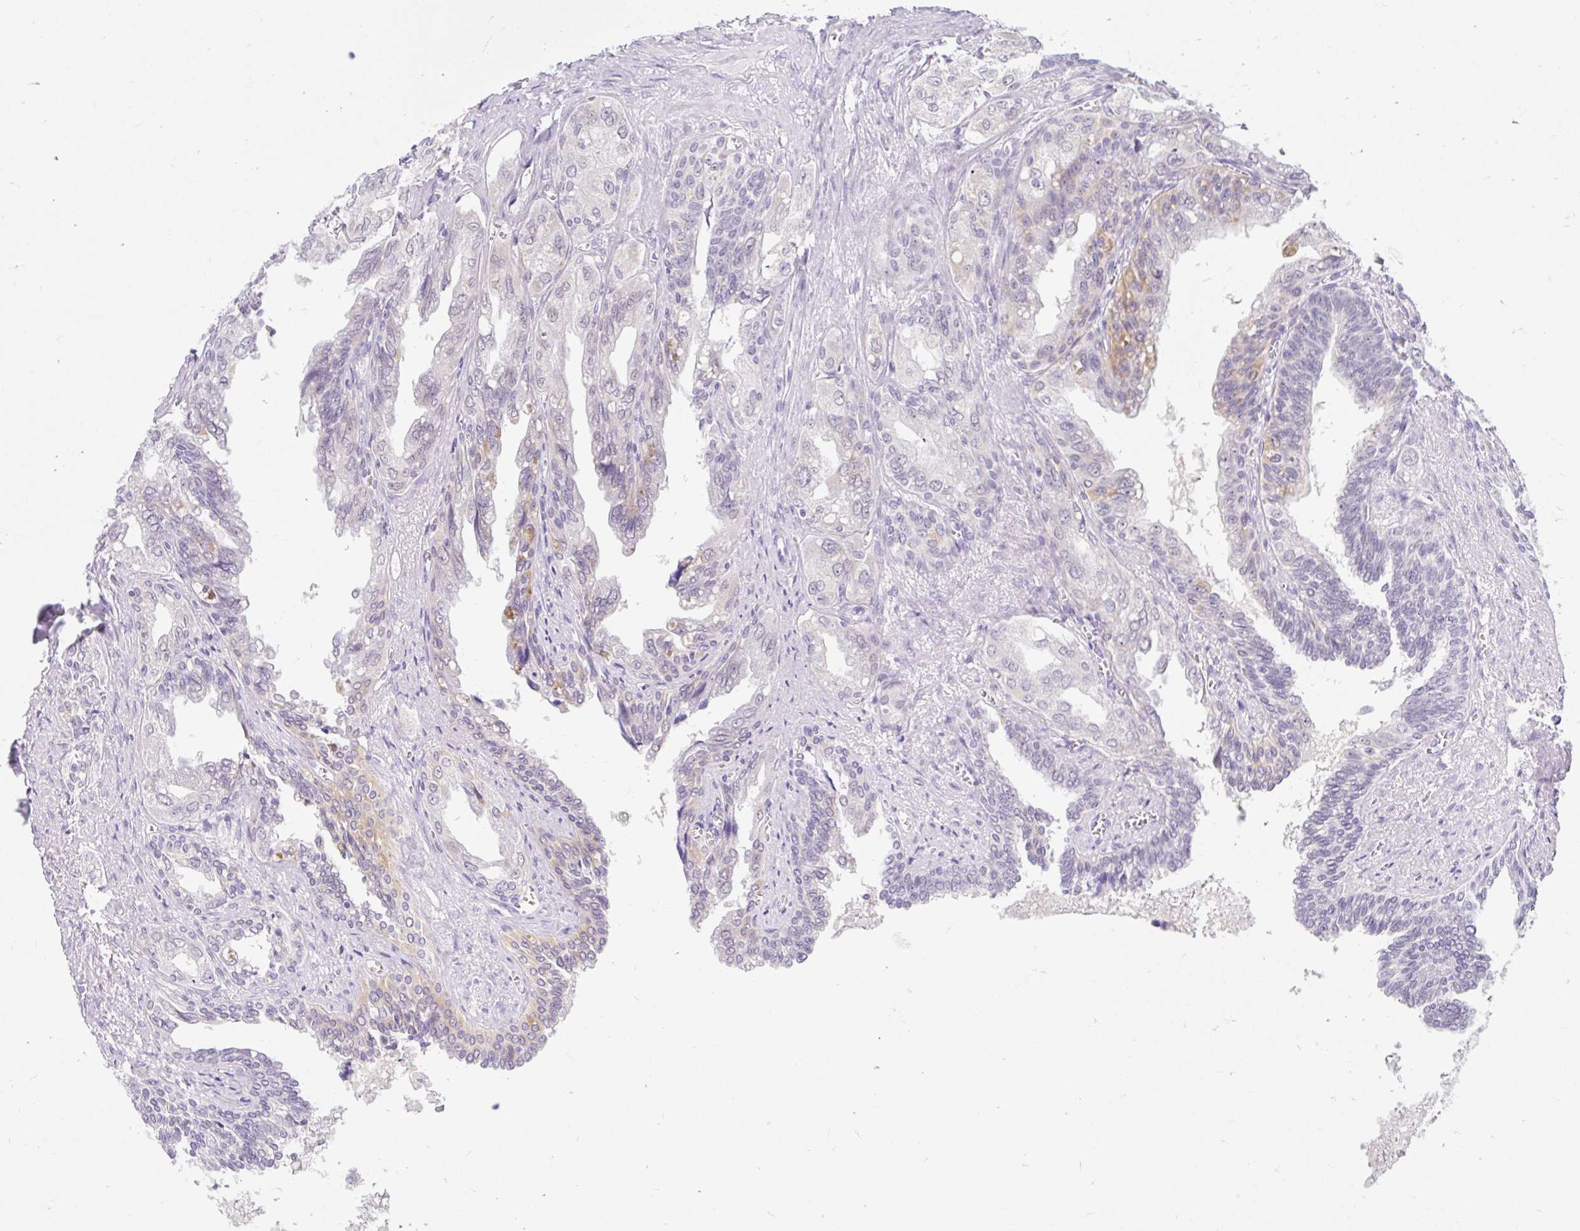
{"staining": {"intensity": "negative", "quantity": "none", "location": "none"}, "tissue": "seminal vesicle", "cell_type": "Glandular cells", "image_type": "normal", "snomed": [{"axis": "morphology", "description": "Normal tissue, NOS"}, {"axis": "topography", "description": "Seminal veicle"}], "caption": "The photomicrograph displays no significant expression in glandular cells of seminal vesicle.", "gene": "ITPK1", "patient": {"sex": "male", "age": 67}}